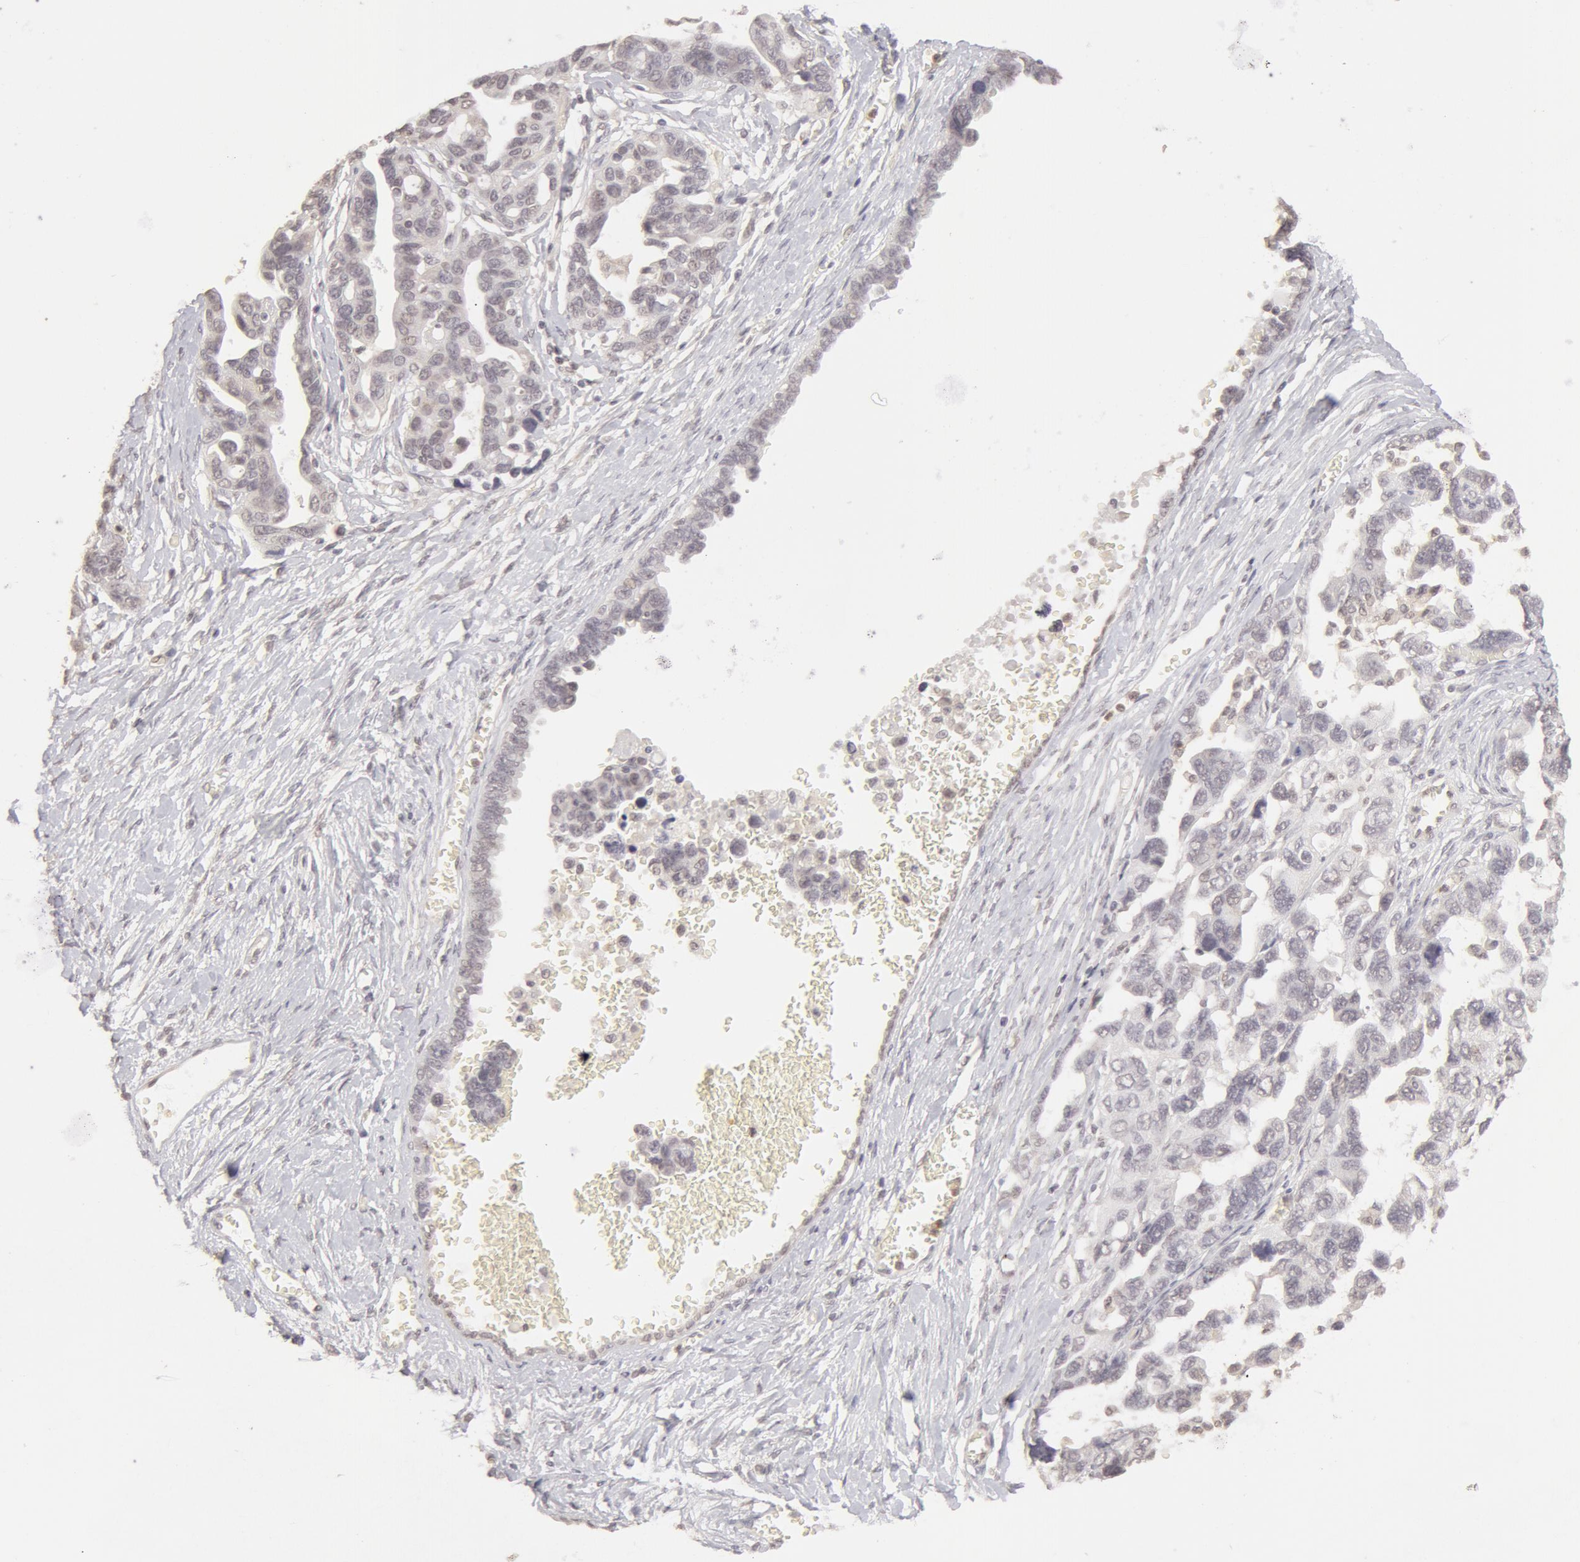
{"staining": {"intensity": "weak", "quantity": "25%-75%", "location": "cytoplasmic/membranous,nuclear"}, "tissue": "ovarian cancer", "cell_type": "Tumor cells", "image_type": "cancer", "snomed": [{"axis": "morphology", "description": "Cystadenocarcinoma, serous, NOS"}, {"axis": "topography", "description": "Ovary"}], "caption": "Immunohistochemical staining of serous cystadenocarcinoma (ovarian) reveals weak cytoplasmic/membranous and nuclear protein staining in approximately 25%-75% of tumor cells.", "gene": "ADAM10", "patient": {"sex": "female", "age": 69}}